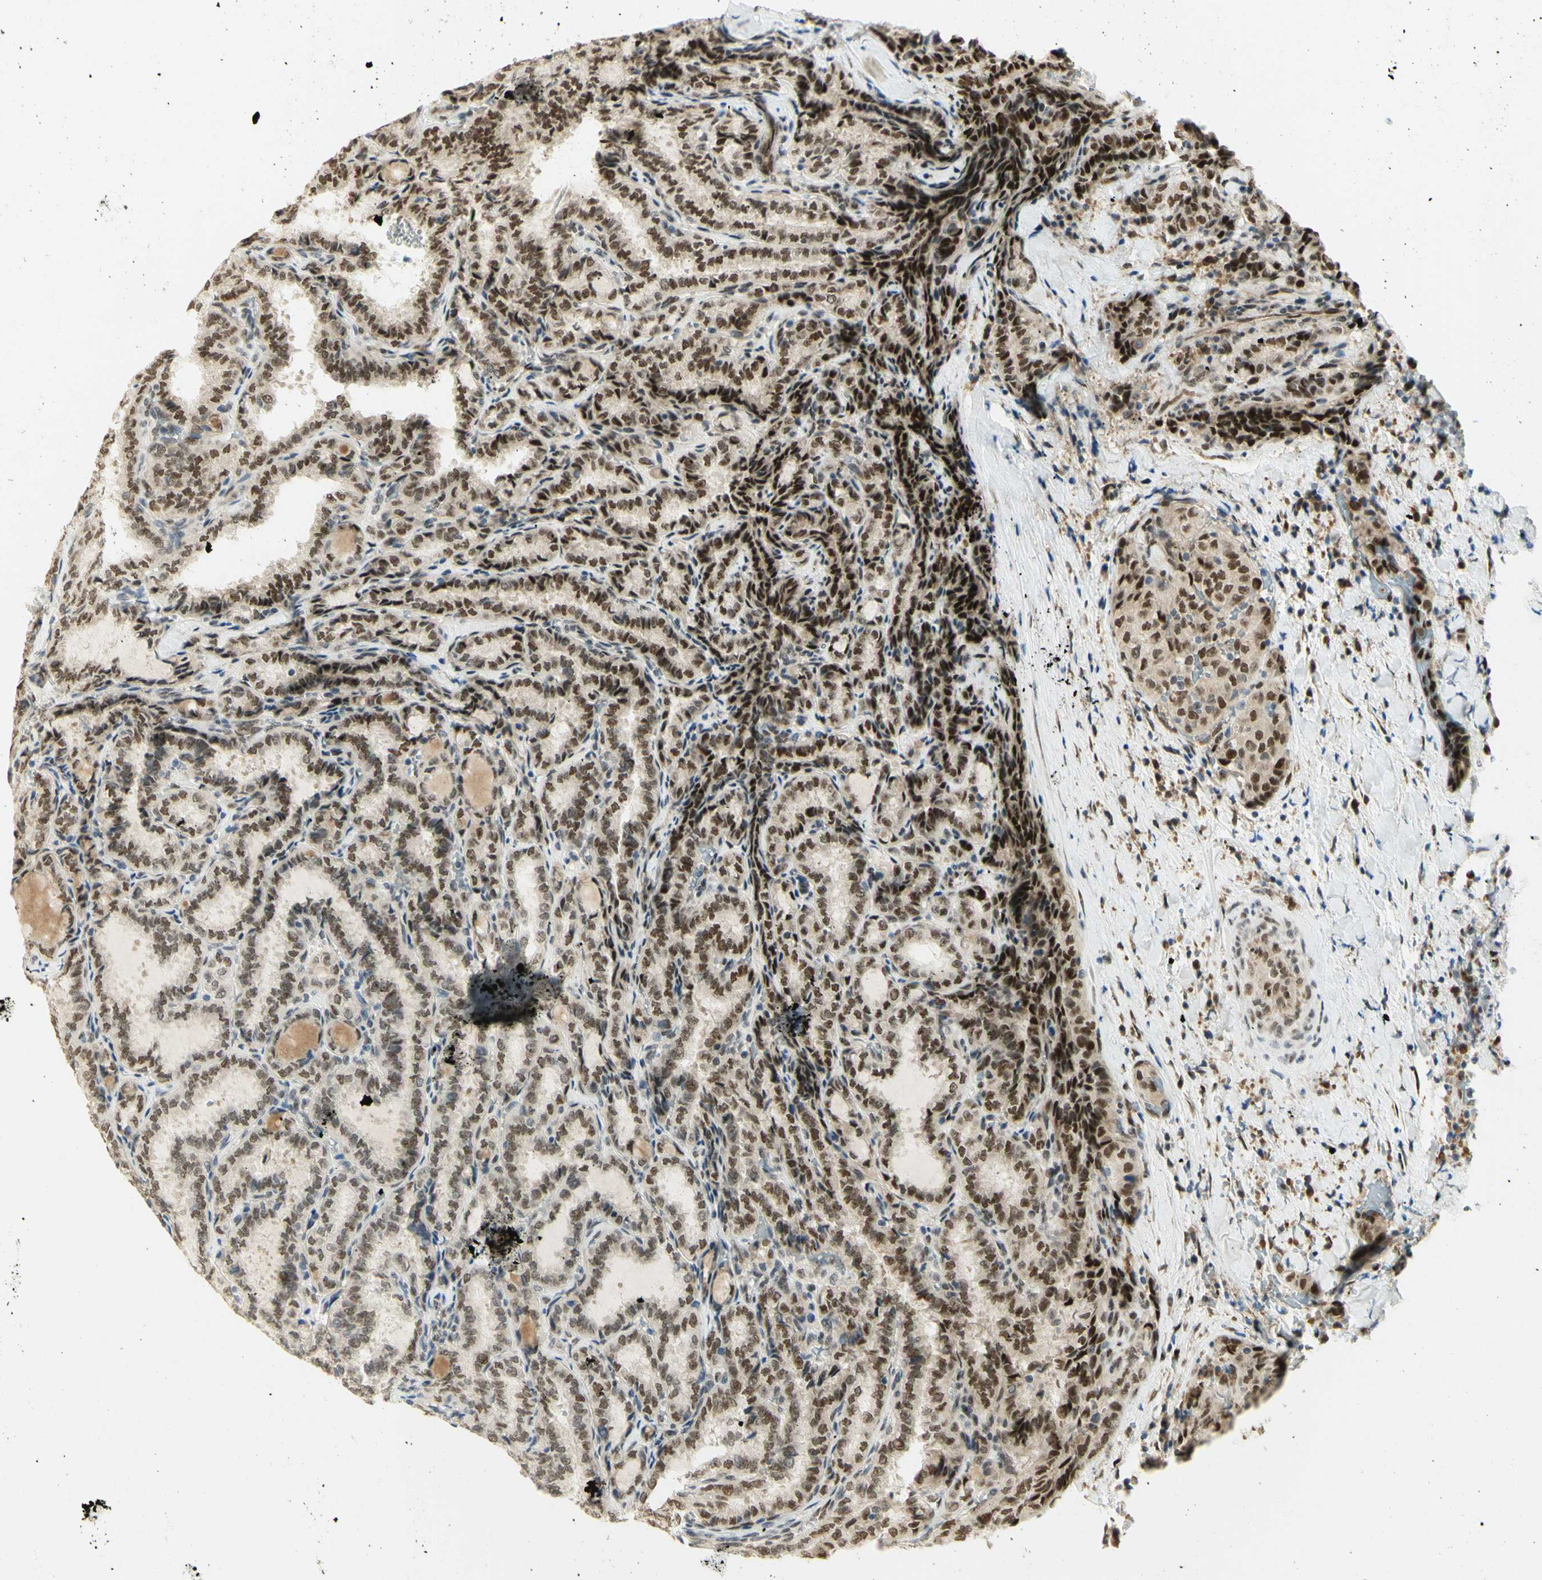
{"staining": {"intensity": "moderate", "quantity": ">75%", "location": "nuclear"}, "tissue": "thyroid cancer", "cell_type": "Tumor cells", "image_type": "cancer", "snomed": [{"axis": "morphology", "description": "Normal tissue, NOS"}, {"axis": "morphology", "description": "Papillary adenocarcinoma, NOS"}, {"axis": "topography", "description": "Thyroid gland"}], "caption": "Immunohistochemical staining of papillary adenocarcinoma (thyroid) reveals medium levels of moderate nuclear protein expression in approximately >75% of tumor cells.", "gene": "DDX1", "patient": {"sex": "female", "age": 30}}